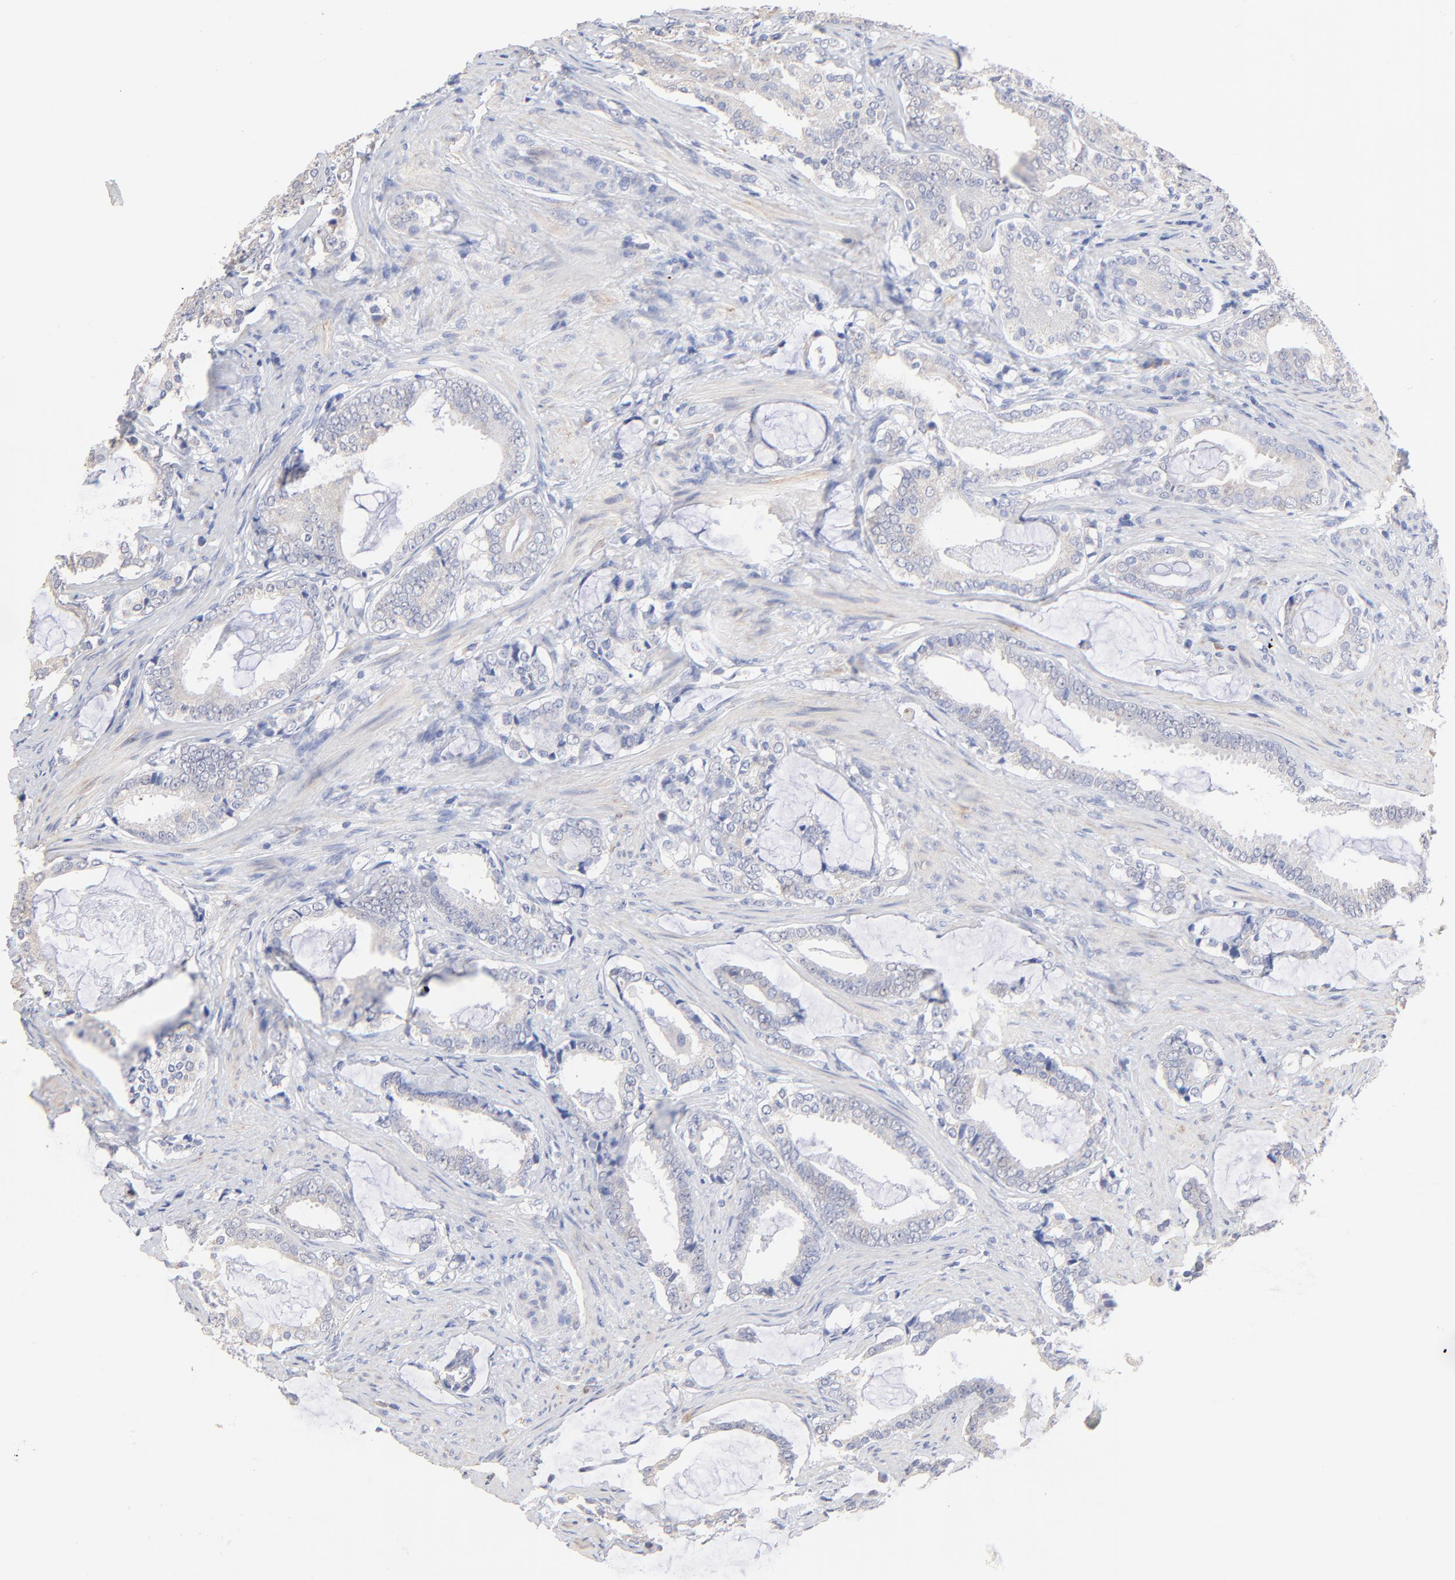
{"staining": {"intensity": "weak", "quantity": "<25%", "location": "cytoplasmic/membranous"}, "tissue": "prostate cancer", "cell_type": "Tumor cells", "image_type": "cancer", "snomed": [{"axis": "morphology", "description": "Adenocarcinoma, Low grade"}, {"axis": "topography", "description": "Prostate"}], "caption": "High magnification brightfield microscopy of prostate adenocarcinoma (low-grade) stained with DAB (brown) and counterstained with hematoxylin (blue): tumor cells show no significant positivity.", "gene": "TWNK", "patient": {"sex": "male", "age": 59}}